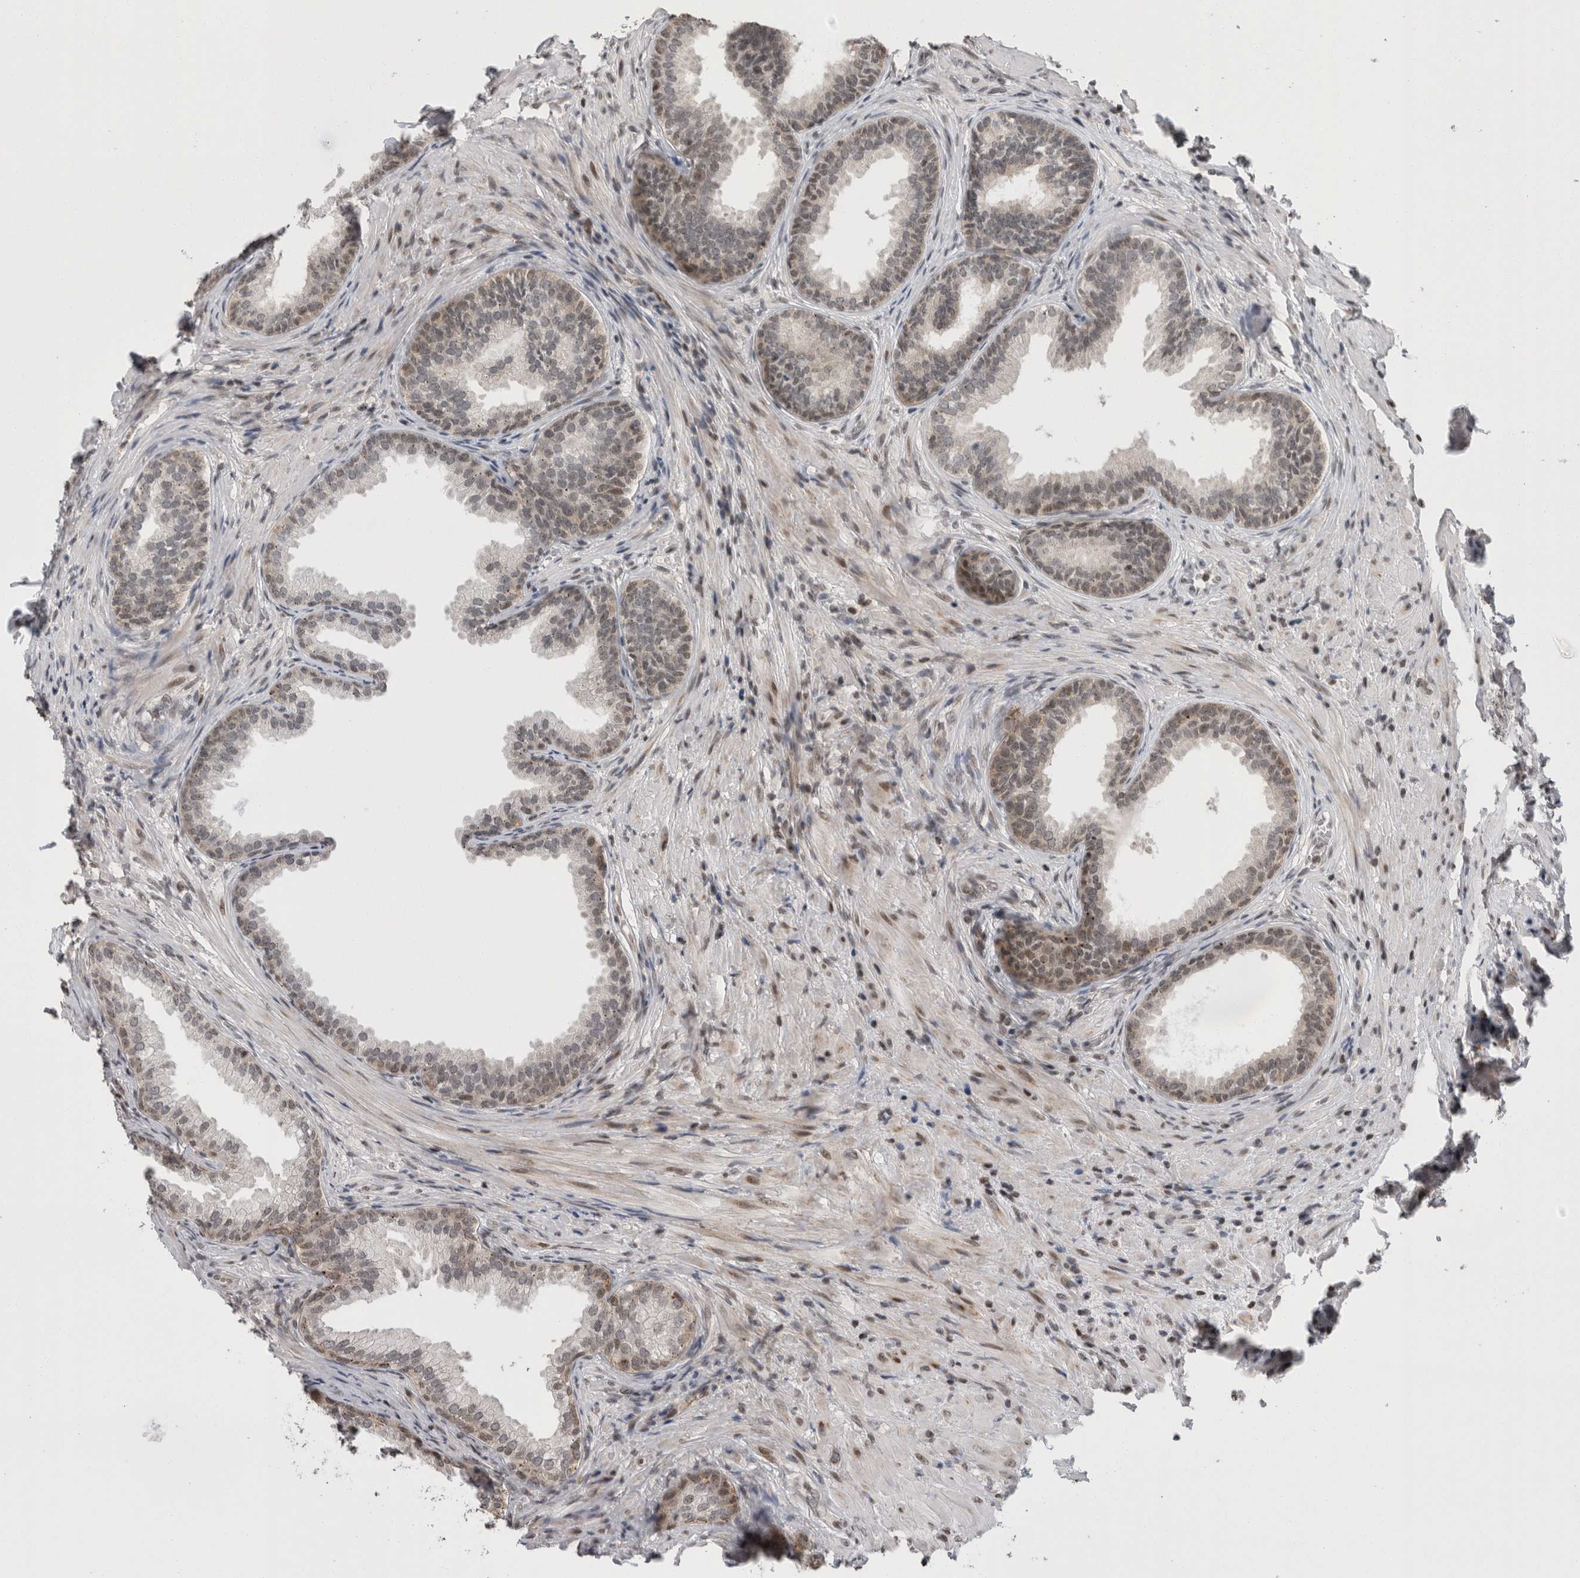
{"staining": {"intensity": "moderate", "quantity": "25%-75%", "location": "nuclear"}, "tissue": "prostate", "cell_type": "Glandular cells", "image_type": "normal", "snomed": [{"axis": "morphology", "description": "Normal tissue, NOS"}, {"axis": "topography", "description": "Prostate"}], "caption": "Moderate nuclear staining for a protein is appreciated in about 25%-75% of glandular cells of normal prostate using IHC.", "gene": "ZBTB11", "patient": {"sex": "male", "age": 76}}